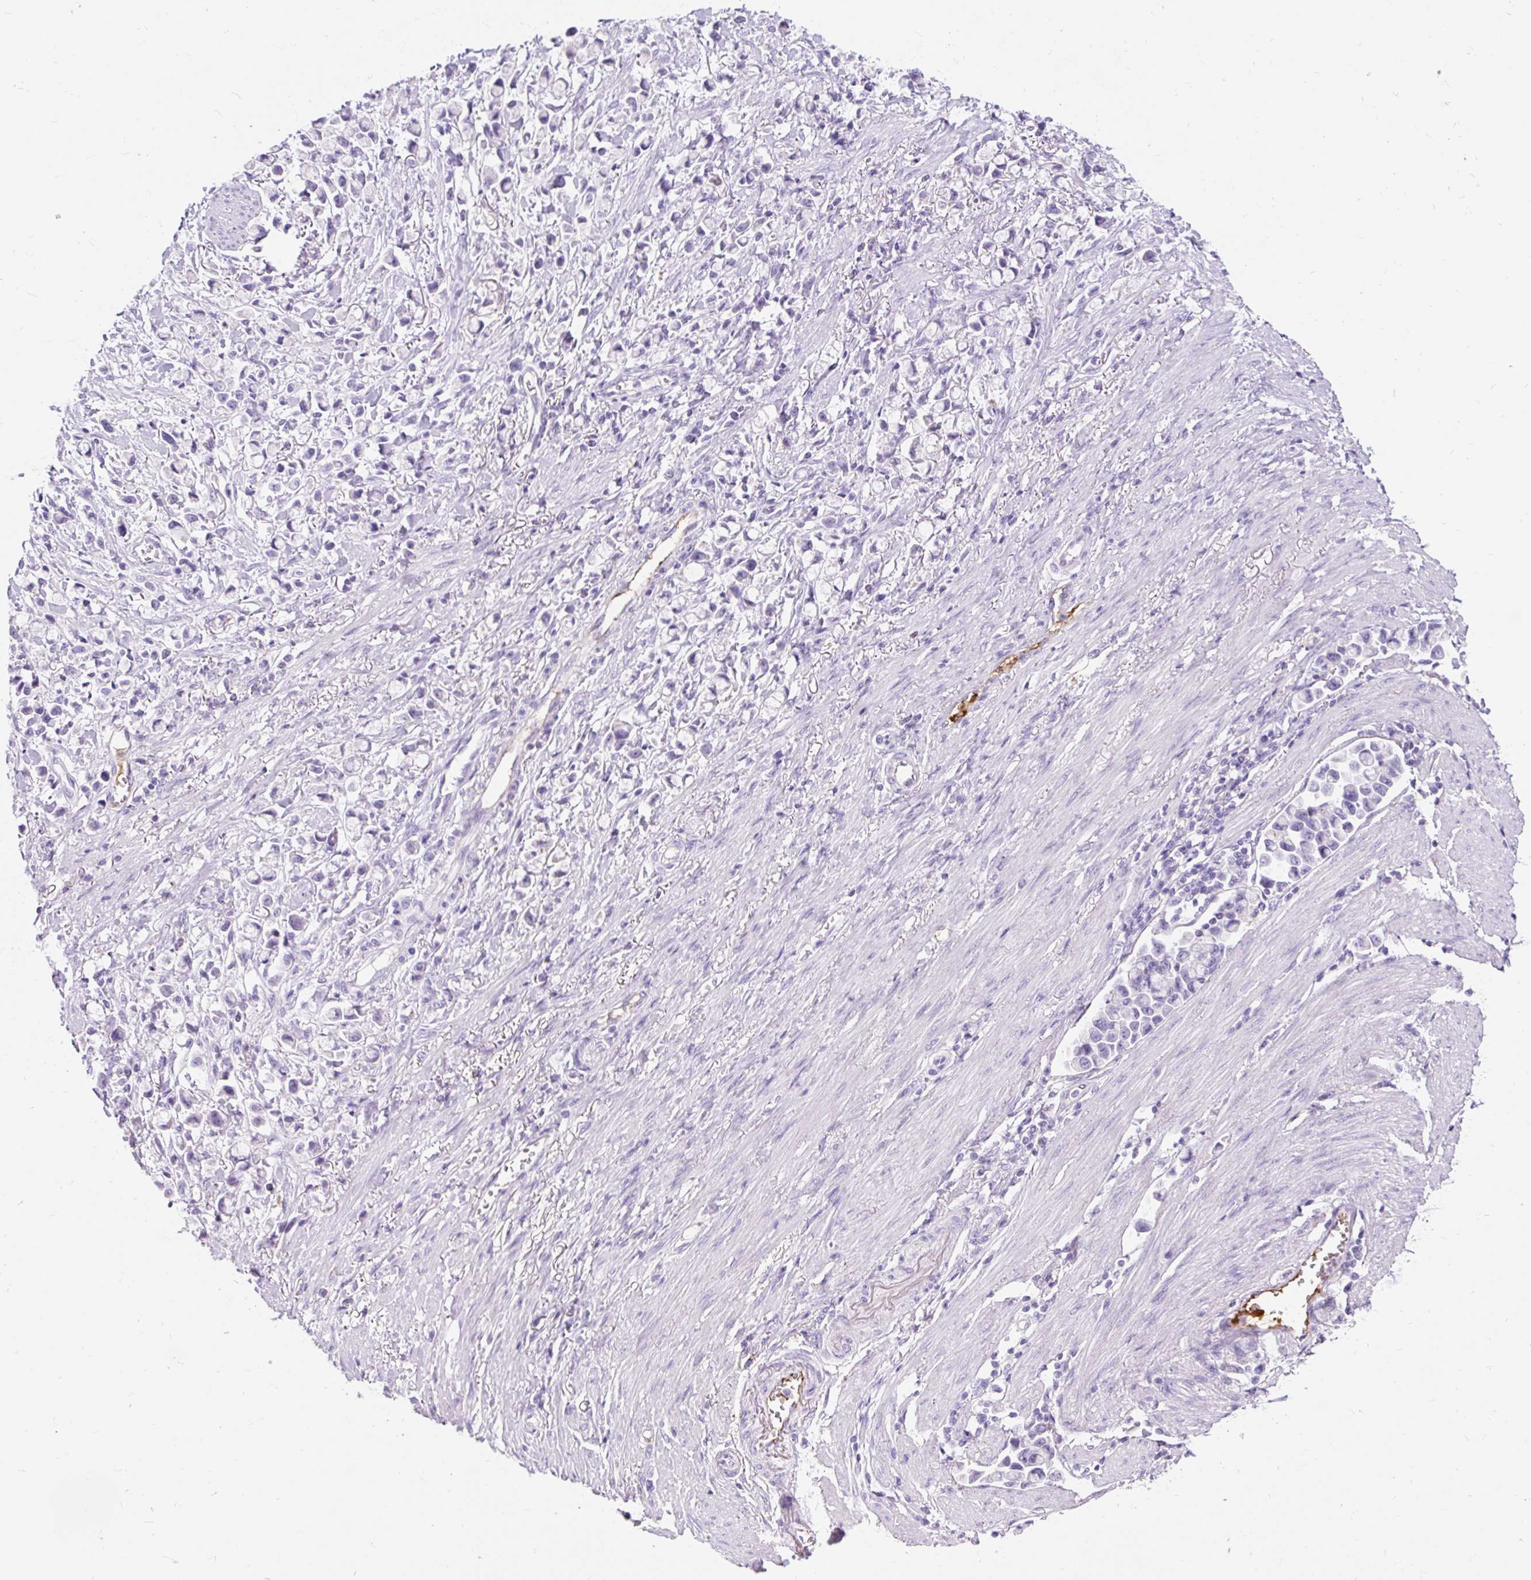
{"staining": {"intensity": "negative", "quantity": "none", "location": "none"}, "tissue": "stomach cancer", "cell_type": "Tumor cells", "image_type": "cancer", "snomed": [{"axis": "morphology", "description": "Adenocarcinoma, NOS"}, {"axis": "topography", "description": "Stomach"}], "caption": "DAB immunohistochemical staining of human stomach cancer (adenocarcinoma) demonstrates no significant positivity in tumor cells. (DAB IHC, high magnification).", "gene": "APOC4-APOC2", "patient": {"sex": "female", "age": 81}}